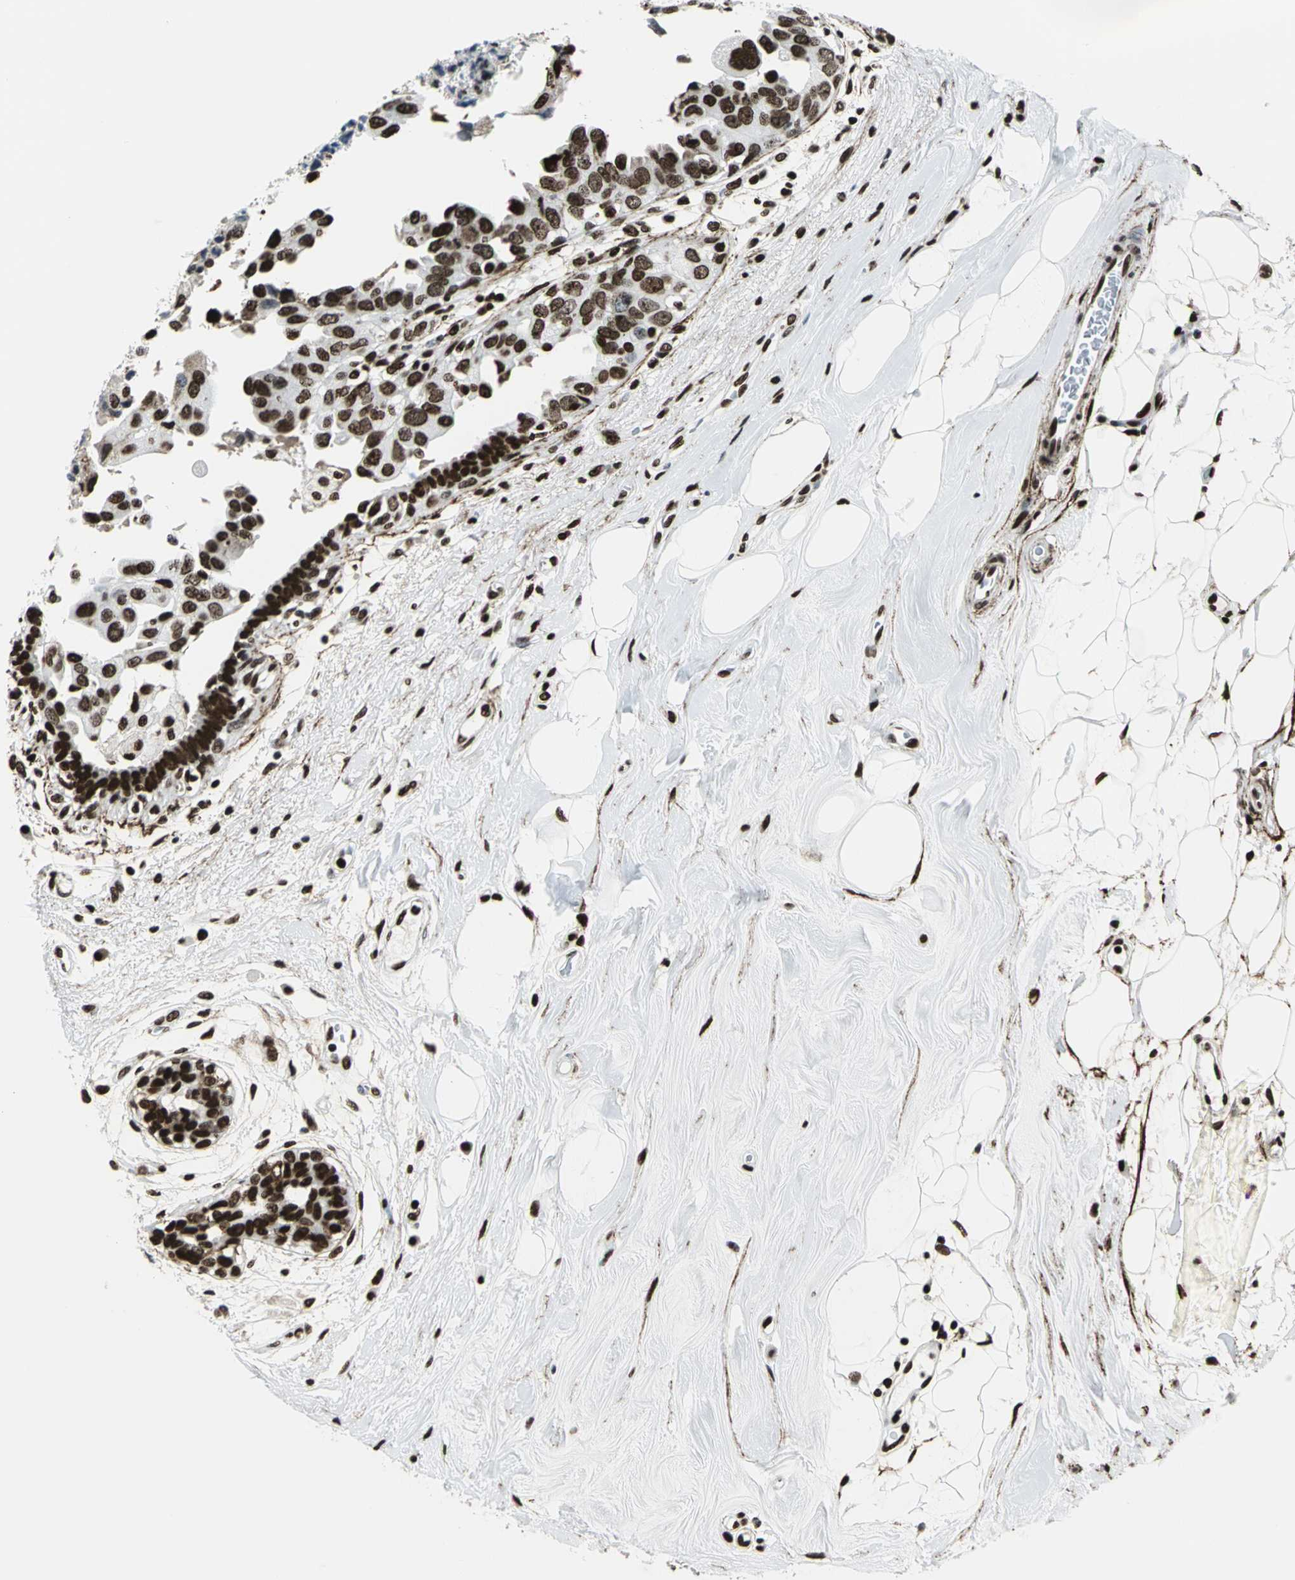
{"staining": {"intensity": "moderate", "quantity": ">75%", "location": "nuclear"}, "tissue": "breast cancer", "cell_type": "Tumor cells", "image_type": "cancer", "snomed": [{"axis": "morphology", "description": "Duct carcinoma"}, {"axis": "topography", "description": "Breast"}], "caption": "Immunohistochemical staining of infiltrating ductal carcinoma (breast) exhibits moderate nuclear protein expression in about >75% of tumor cells. (Stains: DAB in brown, nuclei in blue, Microscopy: brightfield microscopy at high magnification).", "gene": "APEX1", "patient": {"sex": "female", "age": 40}}